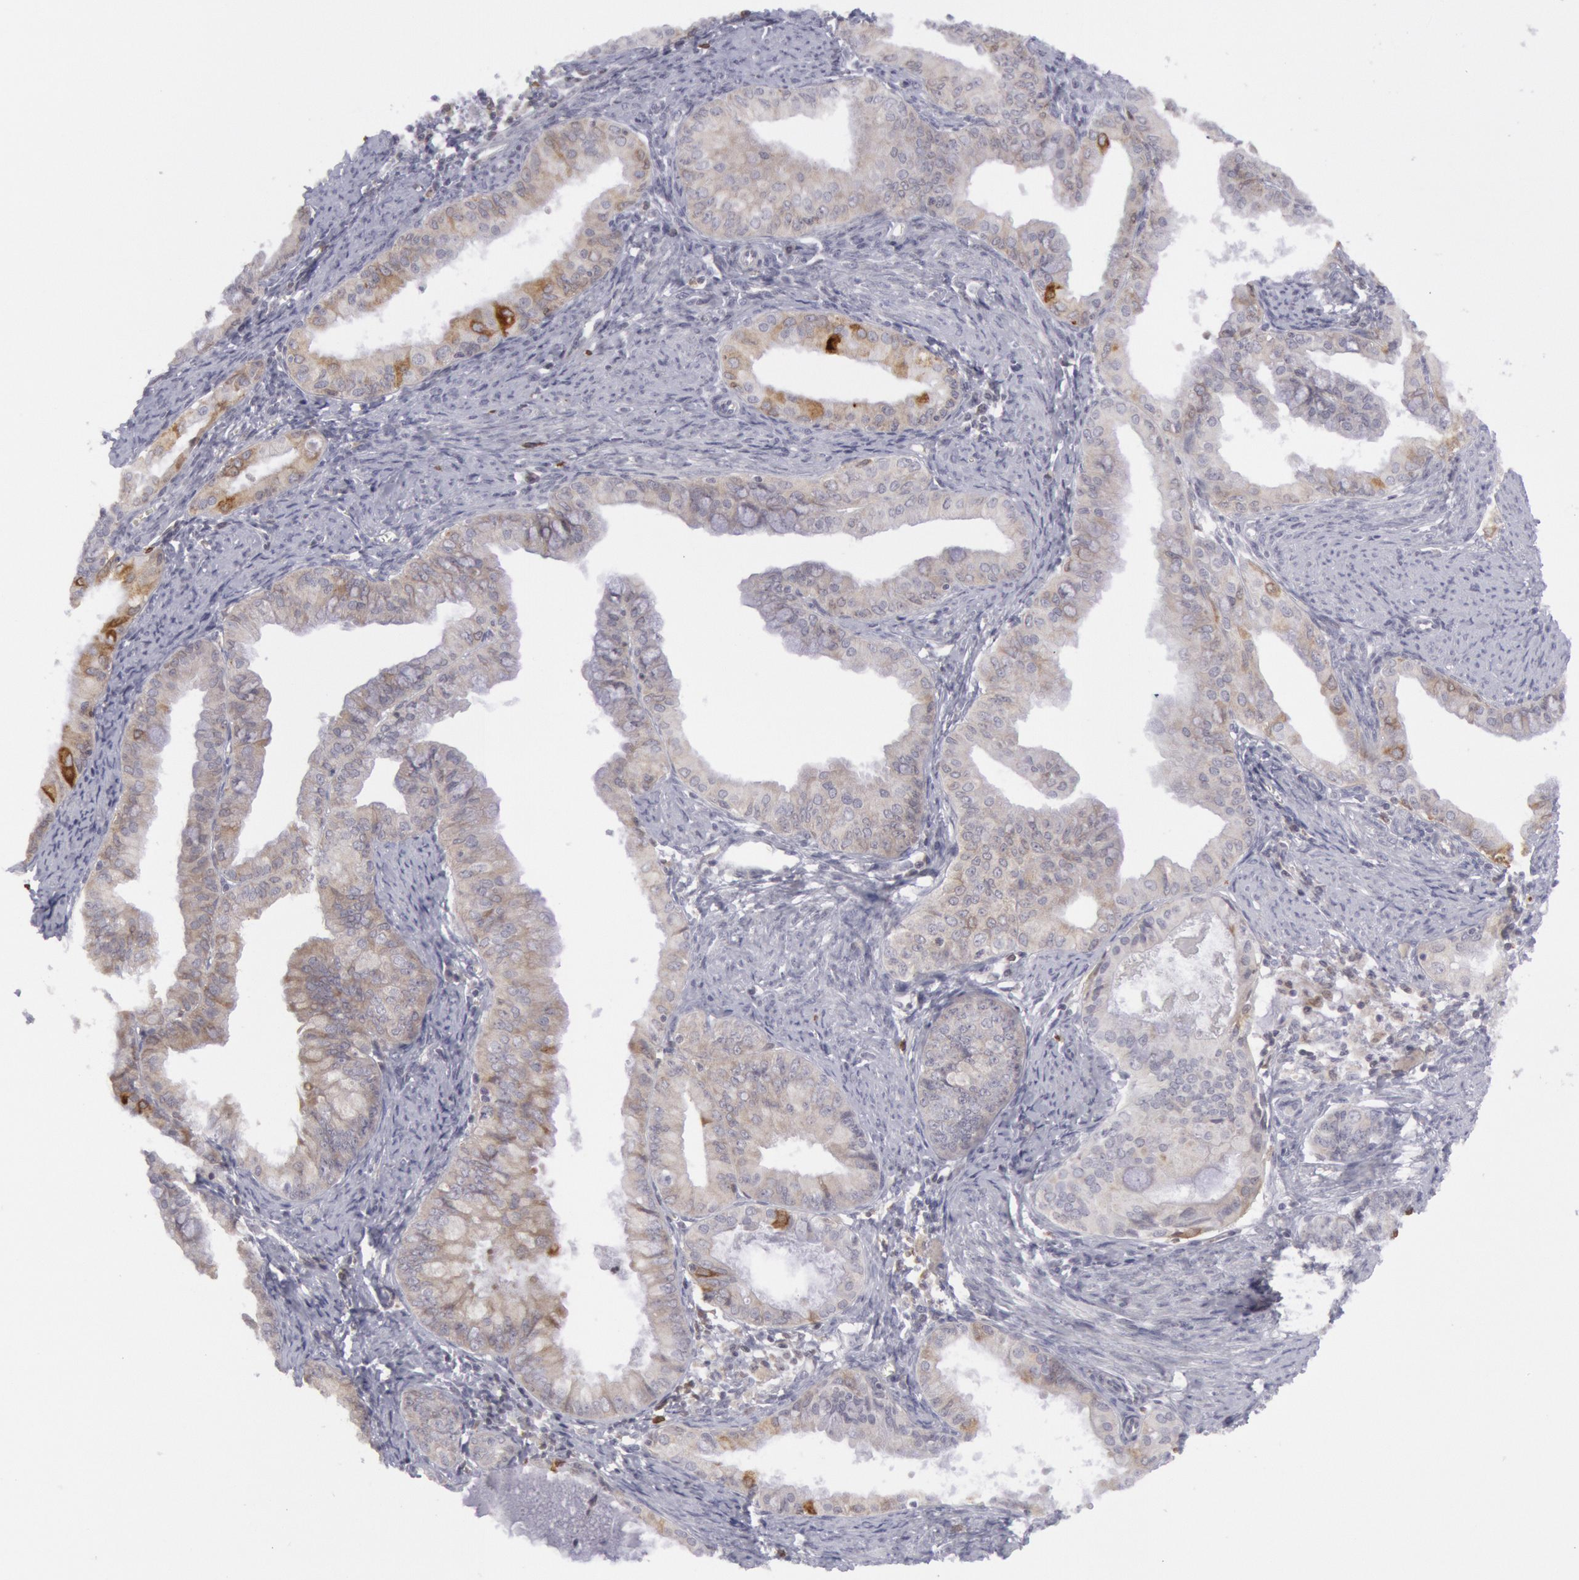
{"staining": {"intensity": "strong", "quantity": "<25%", "location": "cytoplasmic/membranous"}, "tissue": "endometrial cancer", "cell_type": "Tumor cells", "image_type": "cancer", "snomed": [{"axis": "morphology", "description": "Adenocarcinoma, NOS"}, {"axis": "topography", "description": "Endometrium"}], "caption": "DAB immunohistochemical staining of endometrial cancer (adenocarcinoma) exhibits strong cytoplasmic/membranous protein staining in about <25% of tumor cells.", "gene": "PTGS2", "patient": {"sex": "female", "age": 76}}